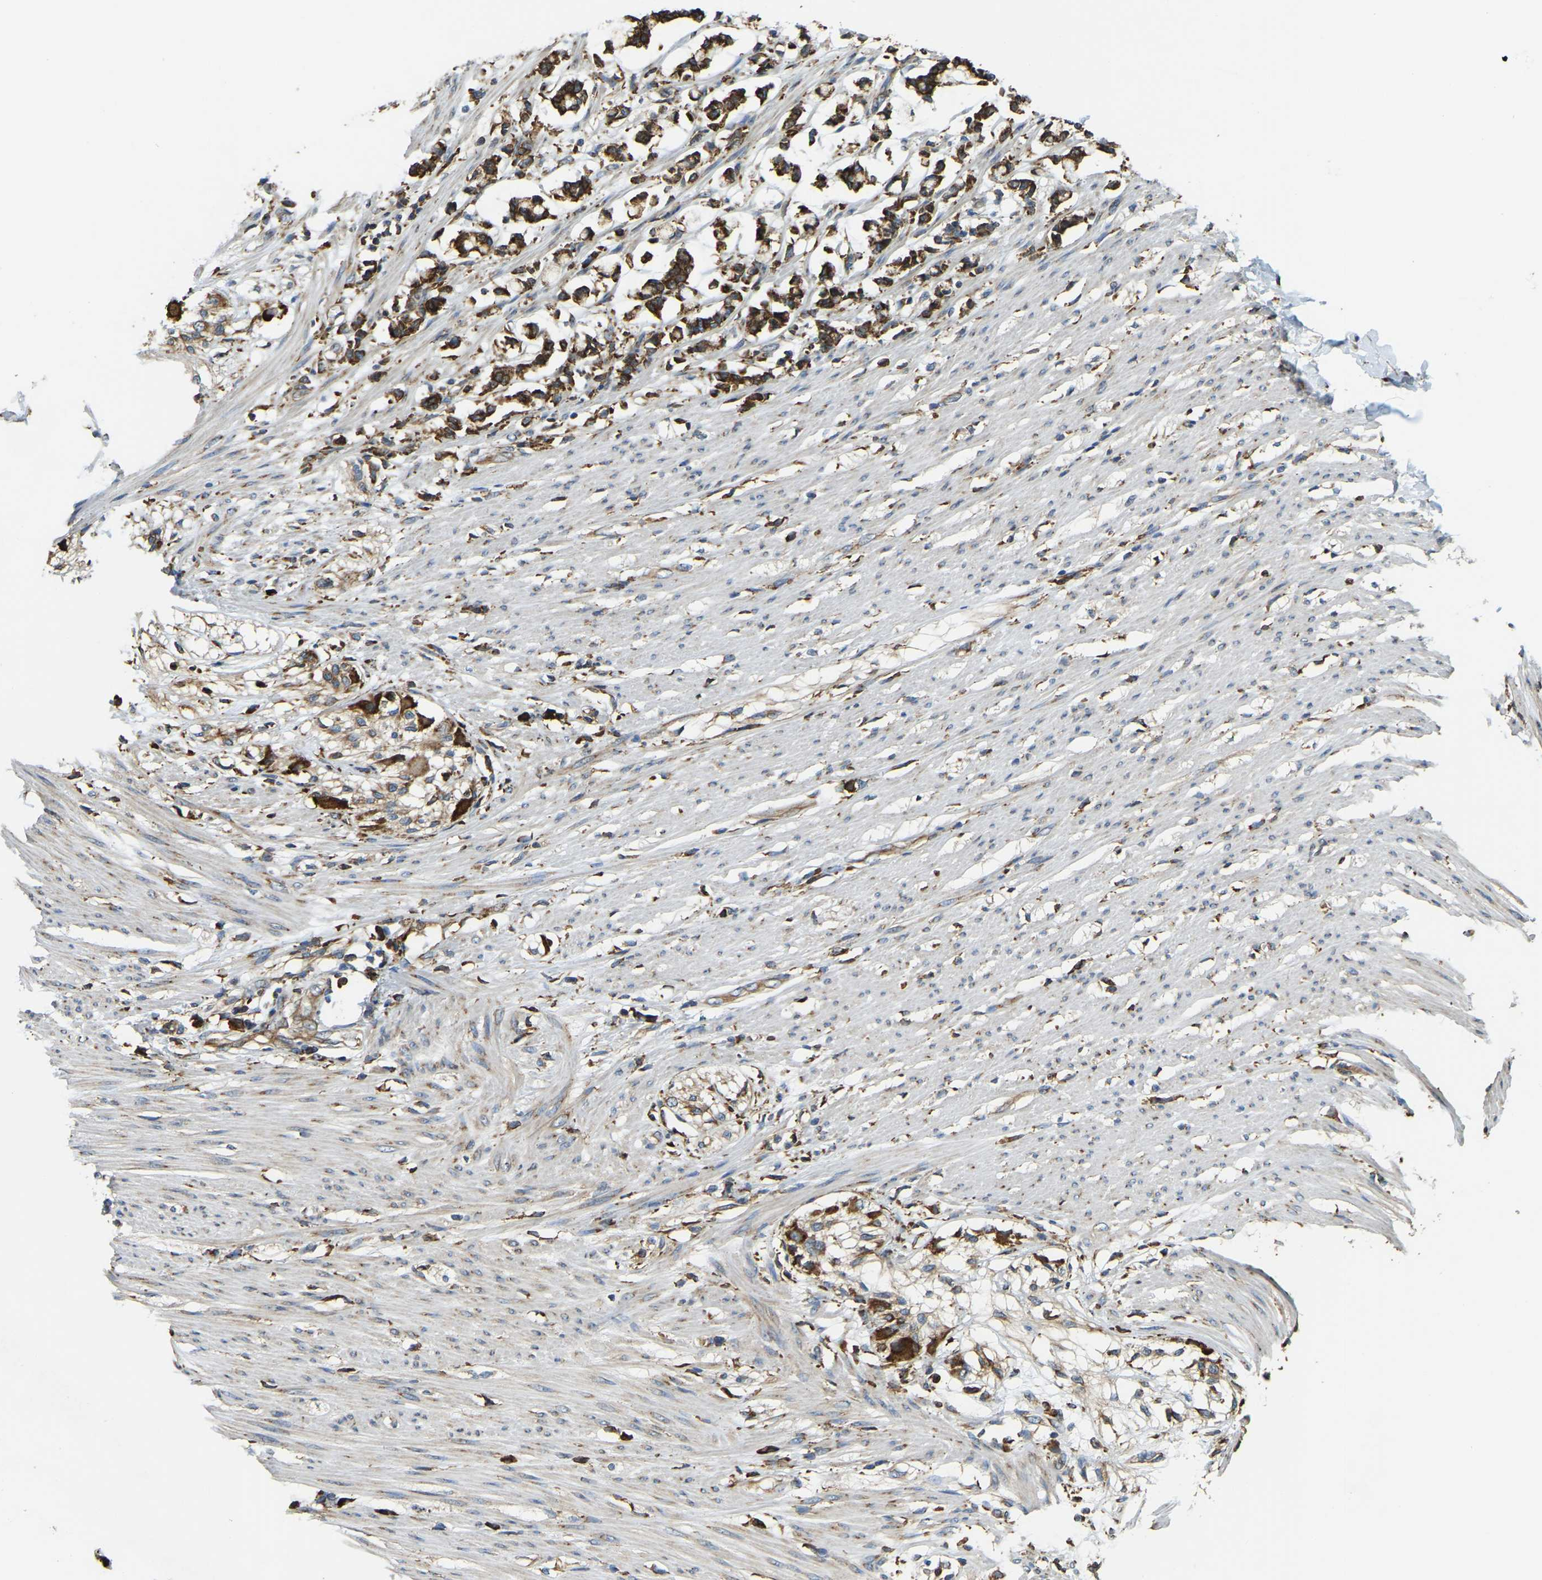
{"staining": {"intensity": "weak", "quantity": ">75%", "location": "cytoplasmic/membranous"}, "tissue": "smooth muscle", "cell_type": "Smooth muscle cells", "image_type": "normal", "snomed": [{"axis": "morphology", "description": "Normal tissue, NOS"}, {"axis": "morphology", "description": "Adenocarcinoma, NOS"}, {"axis": "topography", "description": "Smooth muscle"}, {"axis": "topography", "description": "Colon"}], "caption": "This is an image of immunohistochemistry (IHC) staining of unremarkable smooth muscle, which shows weak positivity in the cytoplasmic/membranous of smooth muscle cells.", "gene": "RNF115", "patient": {"sex": "male", "age": 14}}